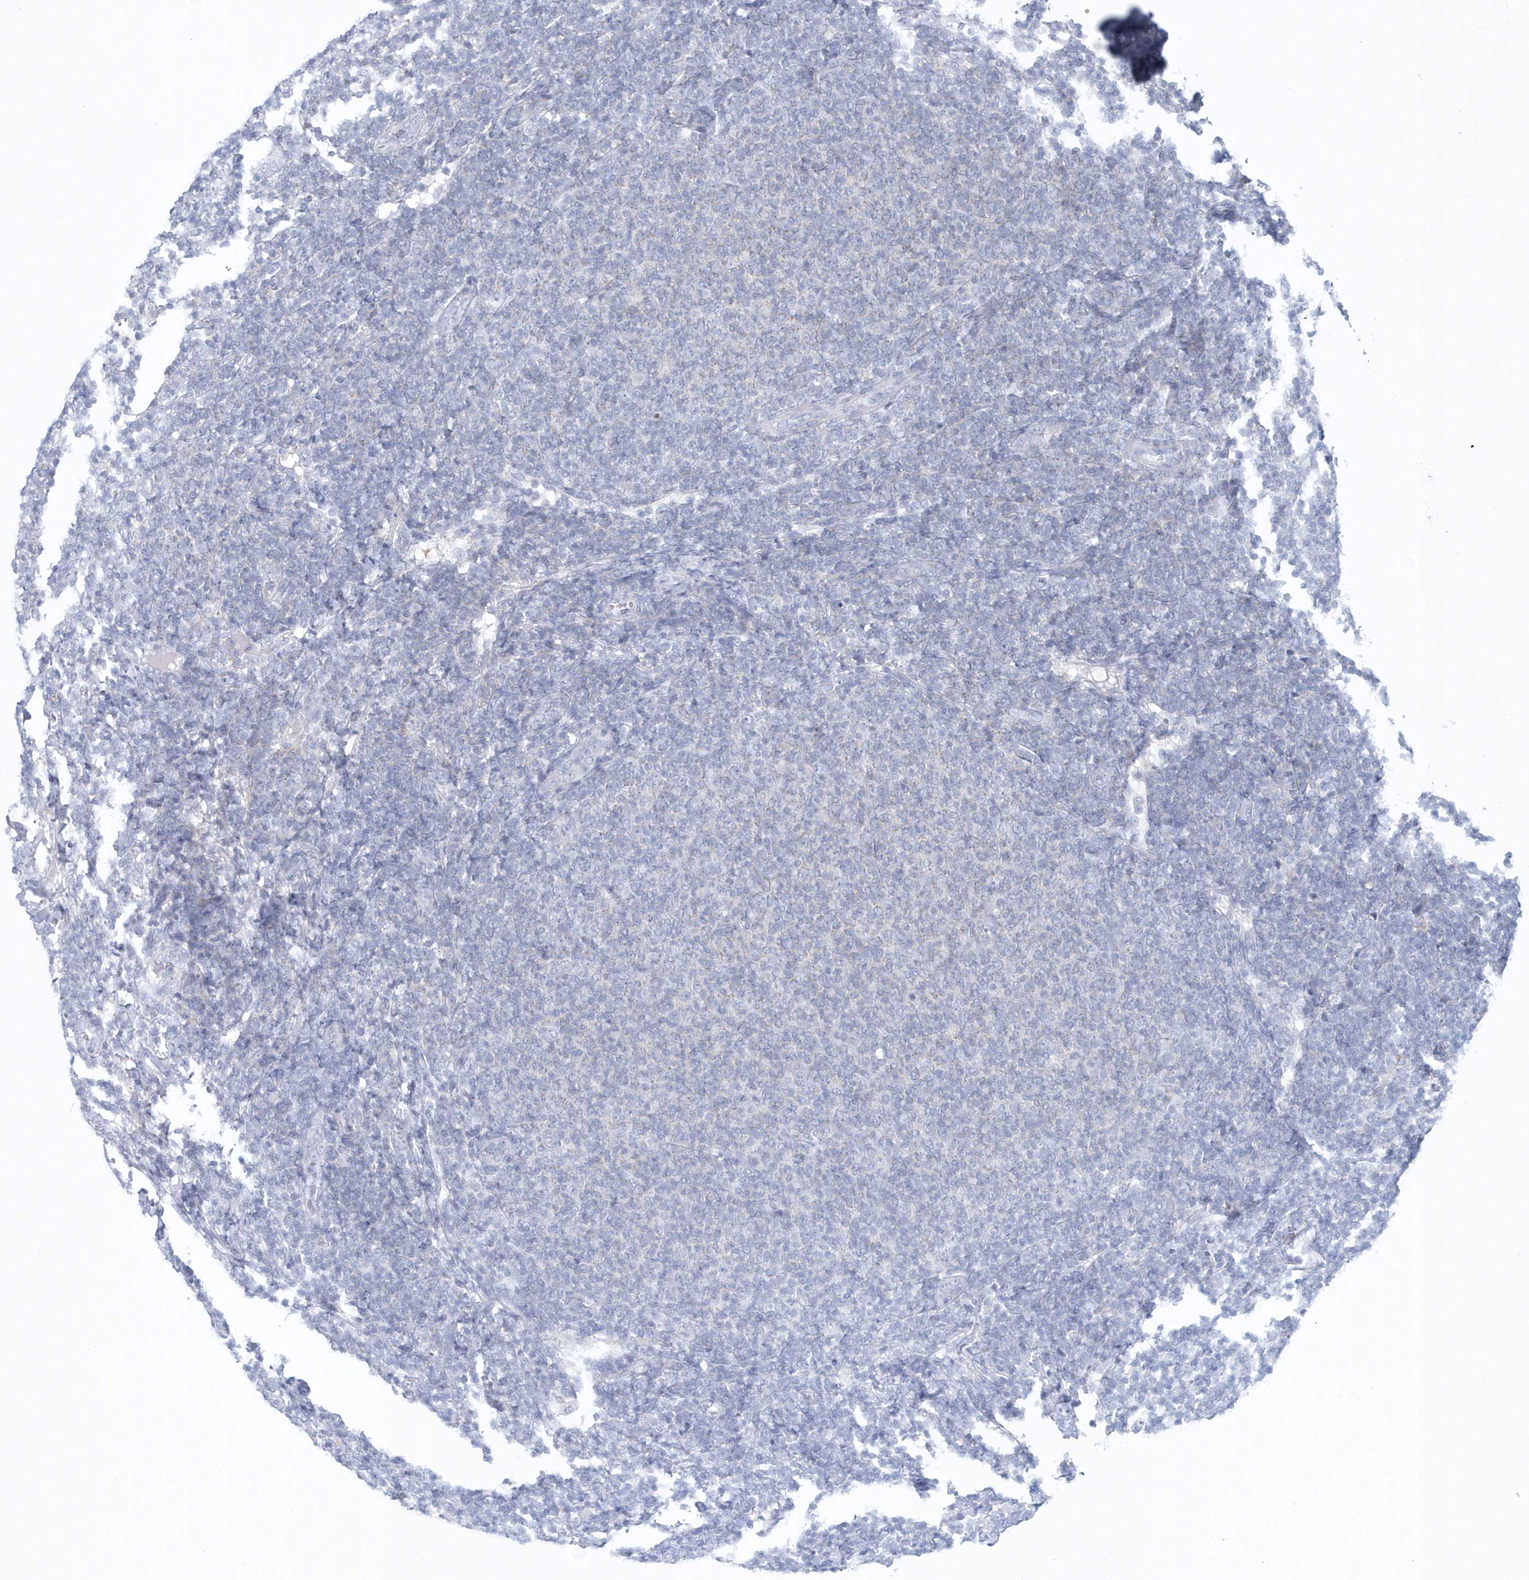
{"staining": {"intensity": "negative", "quantity": "none", "location": "none"}, "tissue": "lymphoma", "cell_type": "Tumor cells", "image_type": "cancer", "snomed": [{"axis": "morphology", "description": "Malignant lymphoma, non-Hodgkin's type, Low grade"}, {"axis": "topography", "description": "Lymph node"}], "caption": "Tumor cells are negative for protein expression in human low-grade malignant lymphoma, non-Hodgkin's type.", "gene": "NIPAL1", "patient": {"sex": "male", "age": 66}}